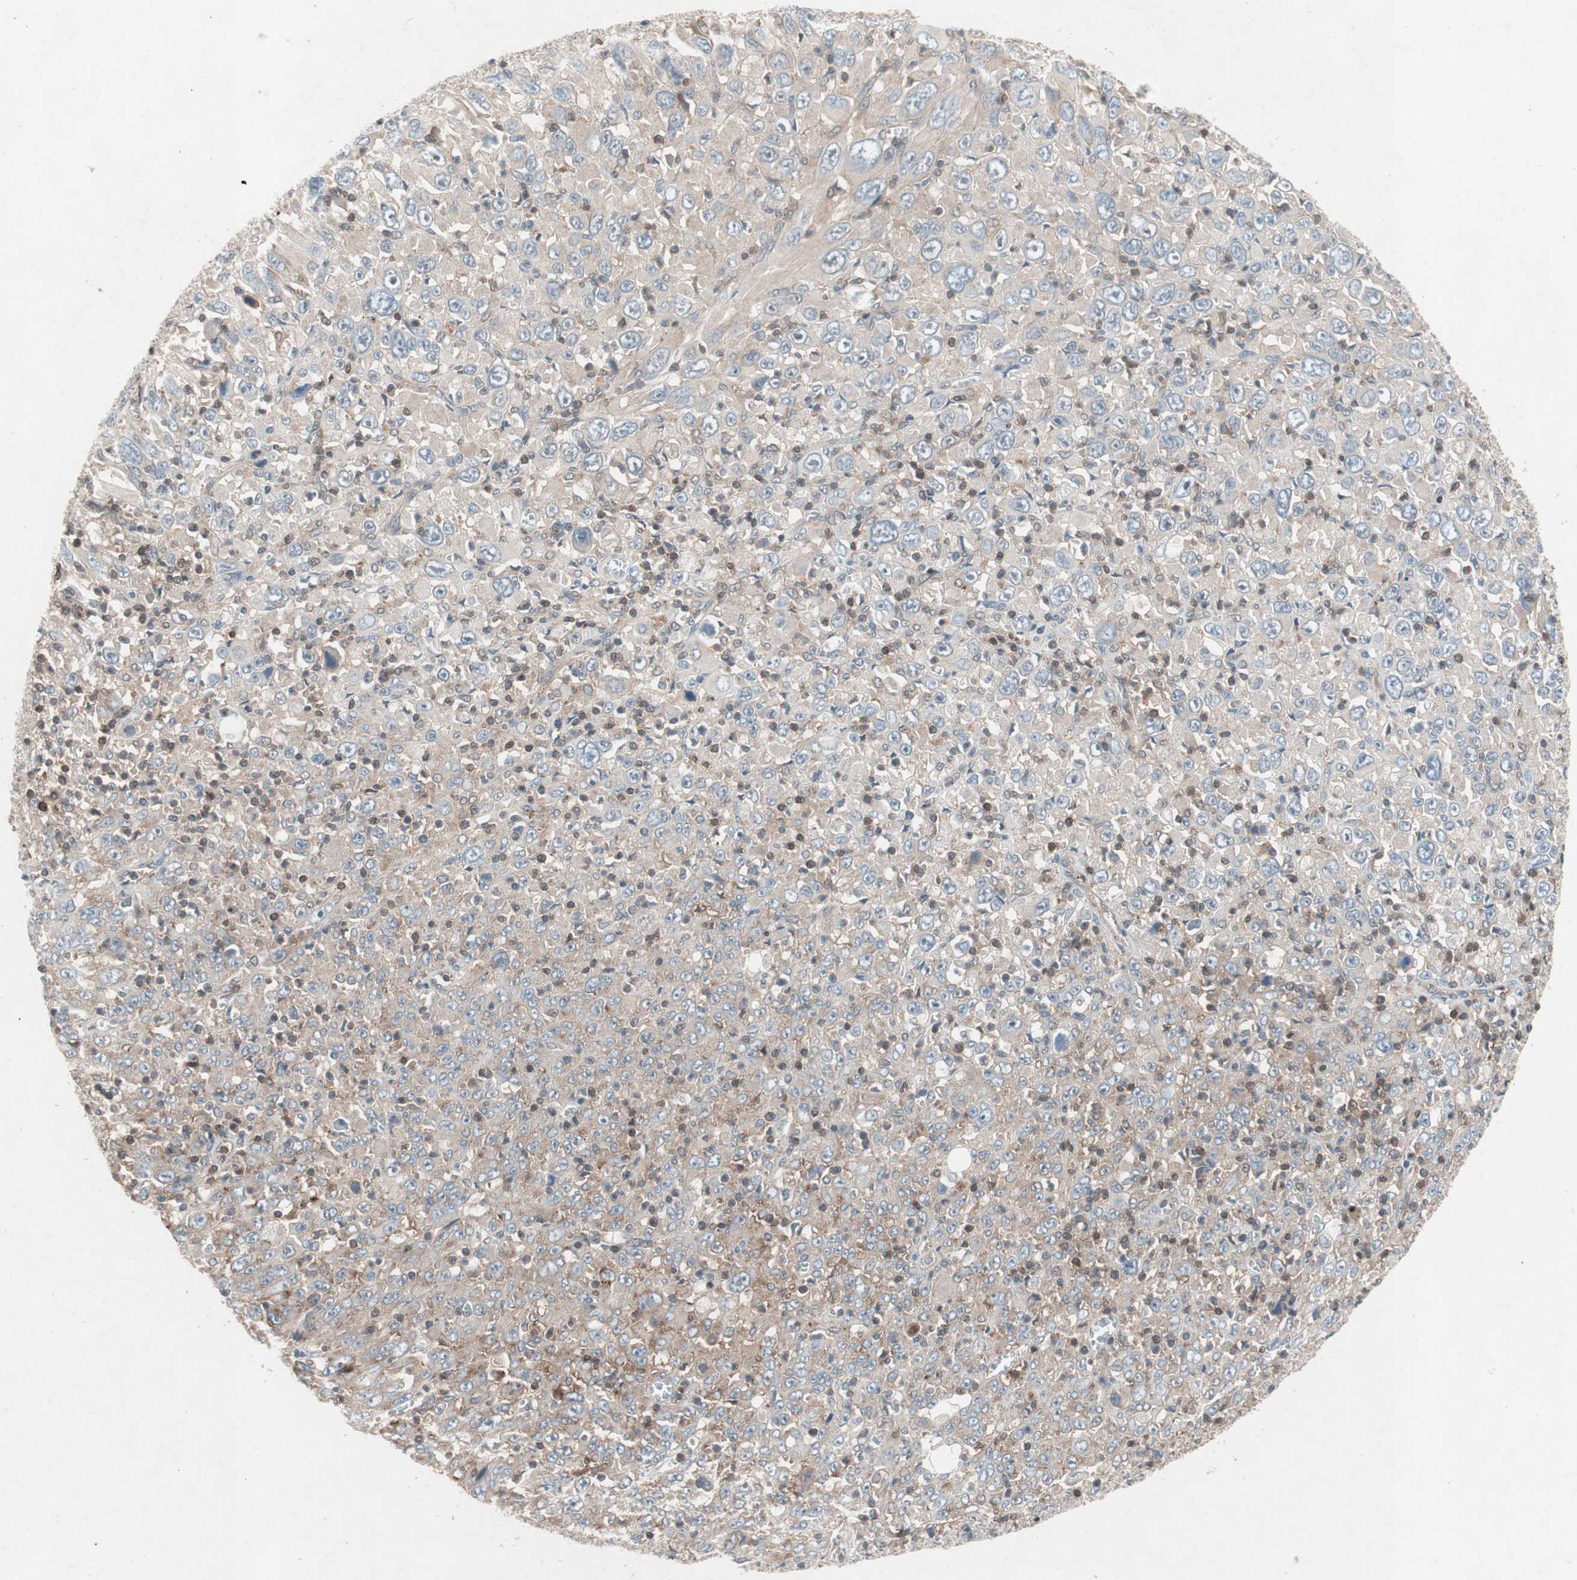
{"staining": {"intensity": "negative", "quantity": "none", "location": "none"}, "tissue": "melanoma", "cell_type": "Tumor cells", "image_type": "cancer", "snomed": [{"axis": "morphology", "description": "Malignant melanoma, Metastatic site"}, {"axis": "topography", "description": "Skin"}], "caption": "A high-resolution histopathology image shows IHC staining of malignant melanoma (metastatic site), which displays no significant positivity in tumor cells.", "gene": "GALT", "patient": {"sex": "female", "age": 56}}